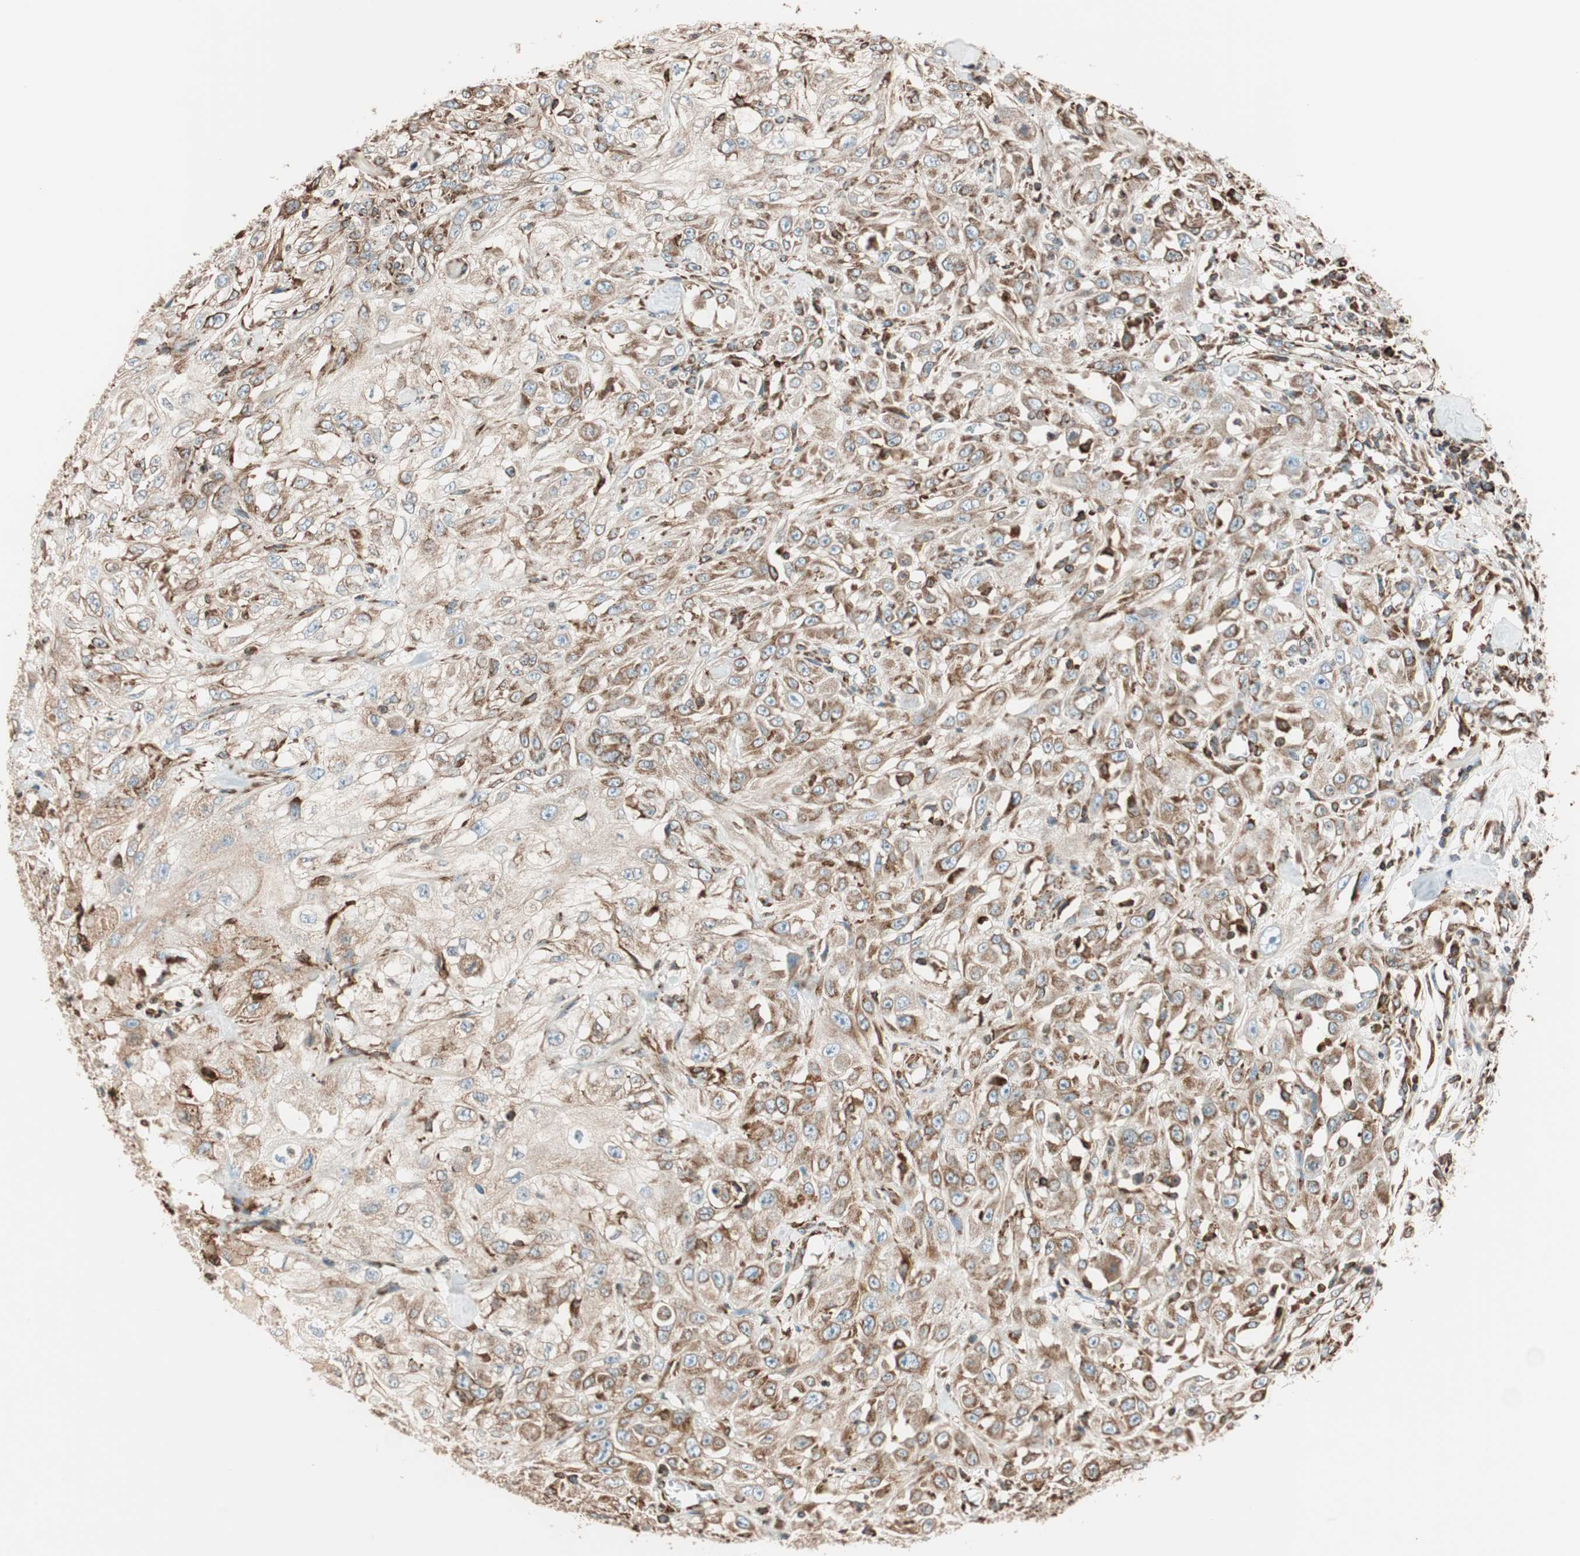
{"staining": {"intensity": "moderate", "quantity": ">75%", "location": "cytoplasmic/membranous"}, "tissue": "skin cancer", "cell_type": "Tumor cells", "image_type": "cancer", "snomed": [{"axis": "morphology", "description": "Squamous cell carcinoma, NOS"}, {"axis": "morphology", "description": "Squamous cell carcinoma, metastatic, NOS"}, {"axis": "topography", "description": "Skin"}, {"axis": "topography", "description": "Lymph node"}], "caption": "Protein expression analysis of human skin cancer reveals moderate cytoplasmic/membranous expression in approximately >75% of tumor cells. (IHC, brightfield microscopy, high magnification).", "gene": "PRKCSH", "patient": {"sex": "male", "age": 75}}